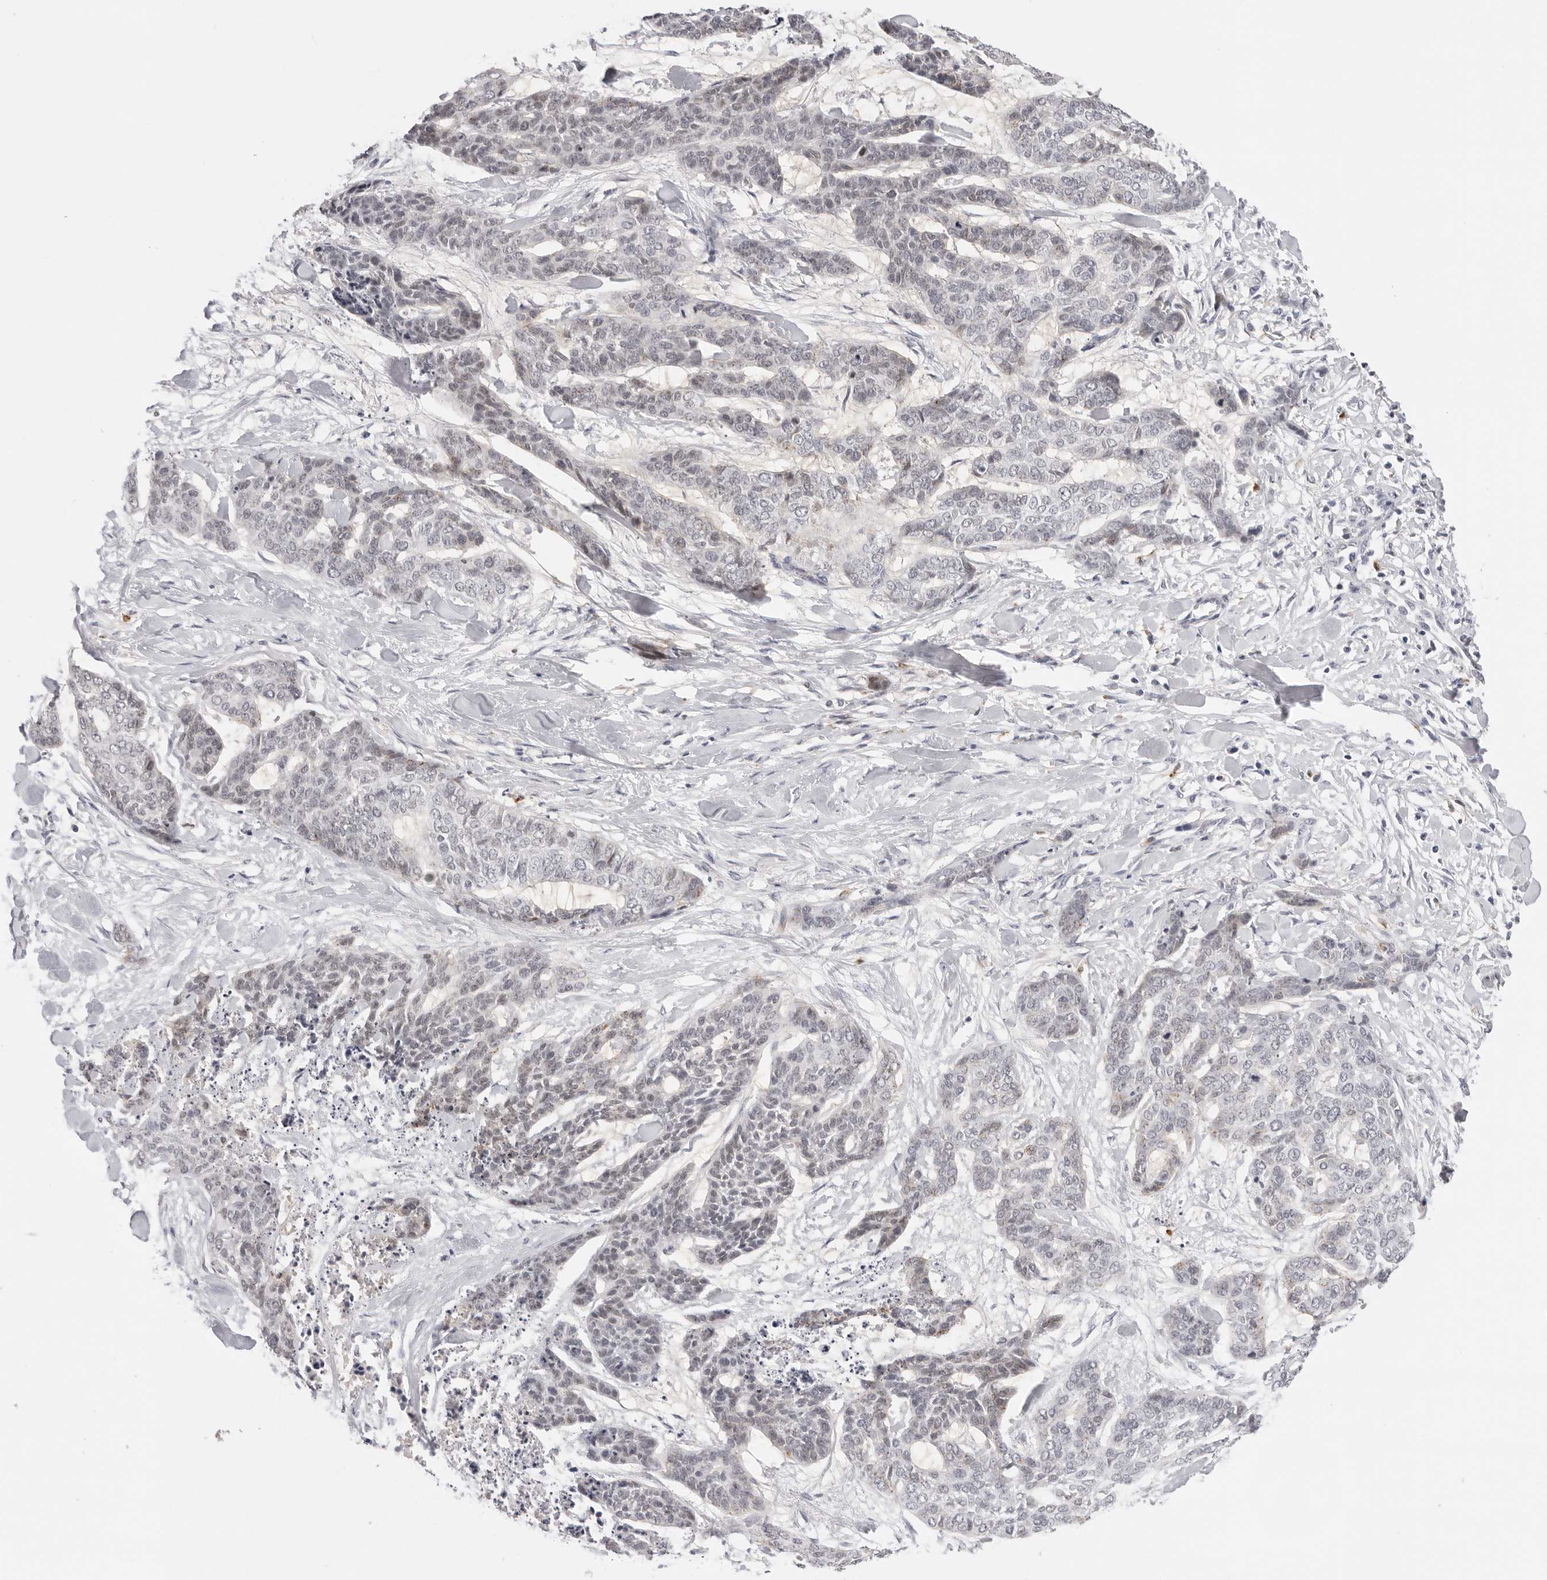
{"staining": {"intensity": "negative", "quantity": "none", "location": "none"}, "tissue": "skin cancer", "cell_type": "Tumor cells", "image_type": "cancer", "snomed": [{"axis": "morphology", "description": "Basal cell carcinoma"}, {"axis": "topography", "description": "Skin"}], "caption": "Tumor cells are negative for brown protein staining in skin basal cell carcinoma.", "gene": "STRADB", "patient": {"sex": "female", "age": 64}}